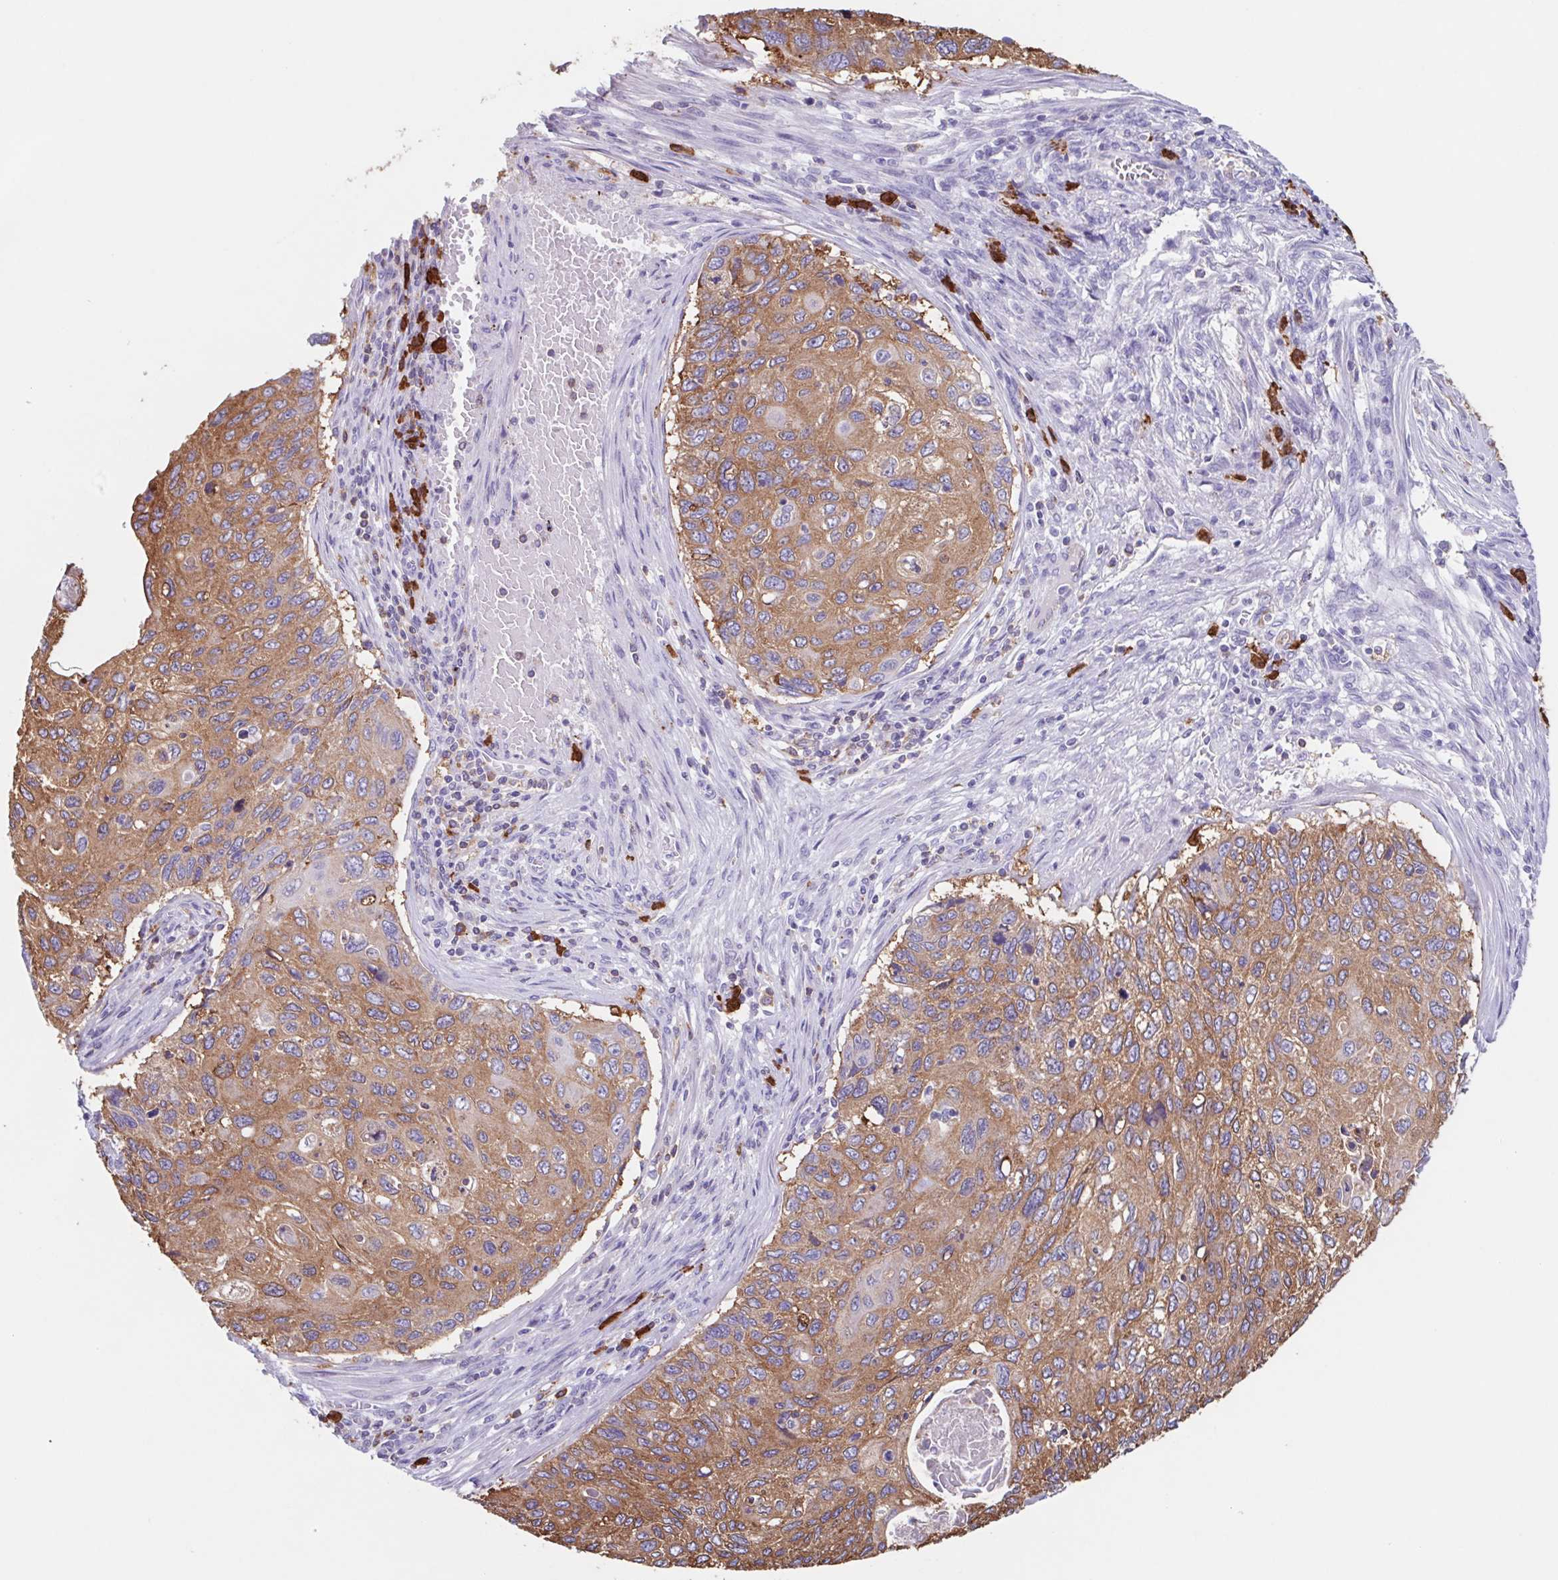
{"staining": {"intensity": "moderate", "quantity": ">75%", "location": "cytoplasmic/membranous"}, "tissue": "cervical cancer", "cell_type": "Tumor cells", "image_type": "cancer", "snomed": [{"axis": "morphology", "description": "Squamous cell carcinoma, NOS"}, {"axis": "topography", "description": "Cervix"}], "caption": "Immunohistochemical staining of human cervical squamous cell carcinoma demonstrates moderate cytoplasmic/membranous protein positivity in approximately >75% of tumor cells.", "gene": "TPD52", "patient": {"sex": "female", "age": 70}}